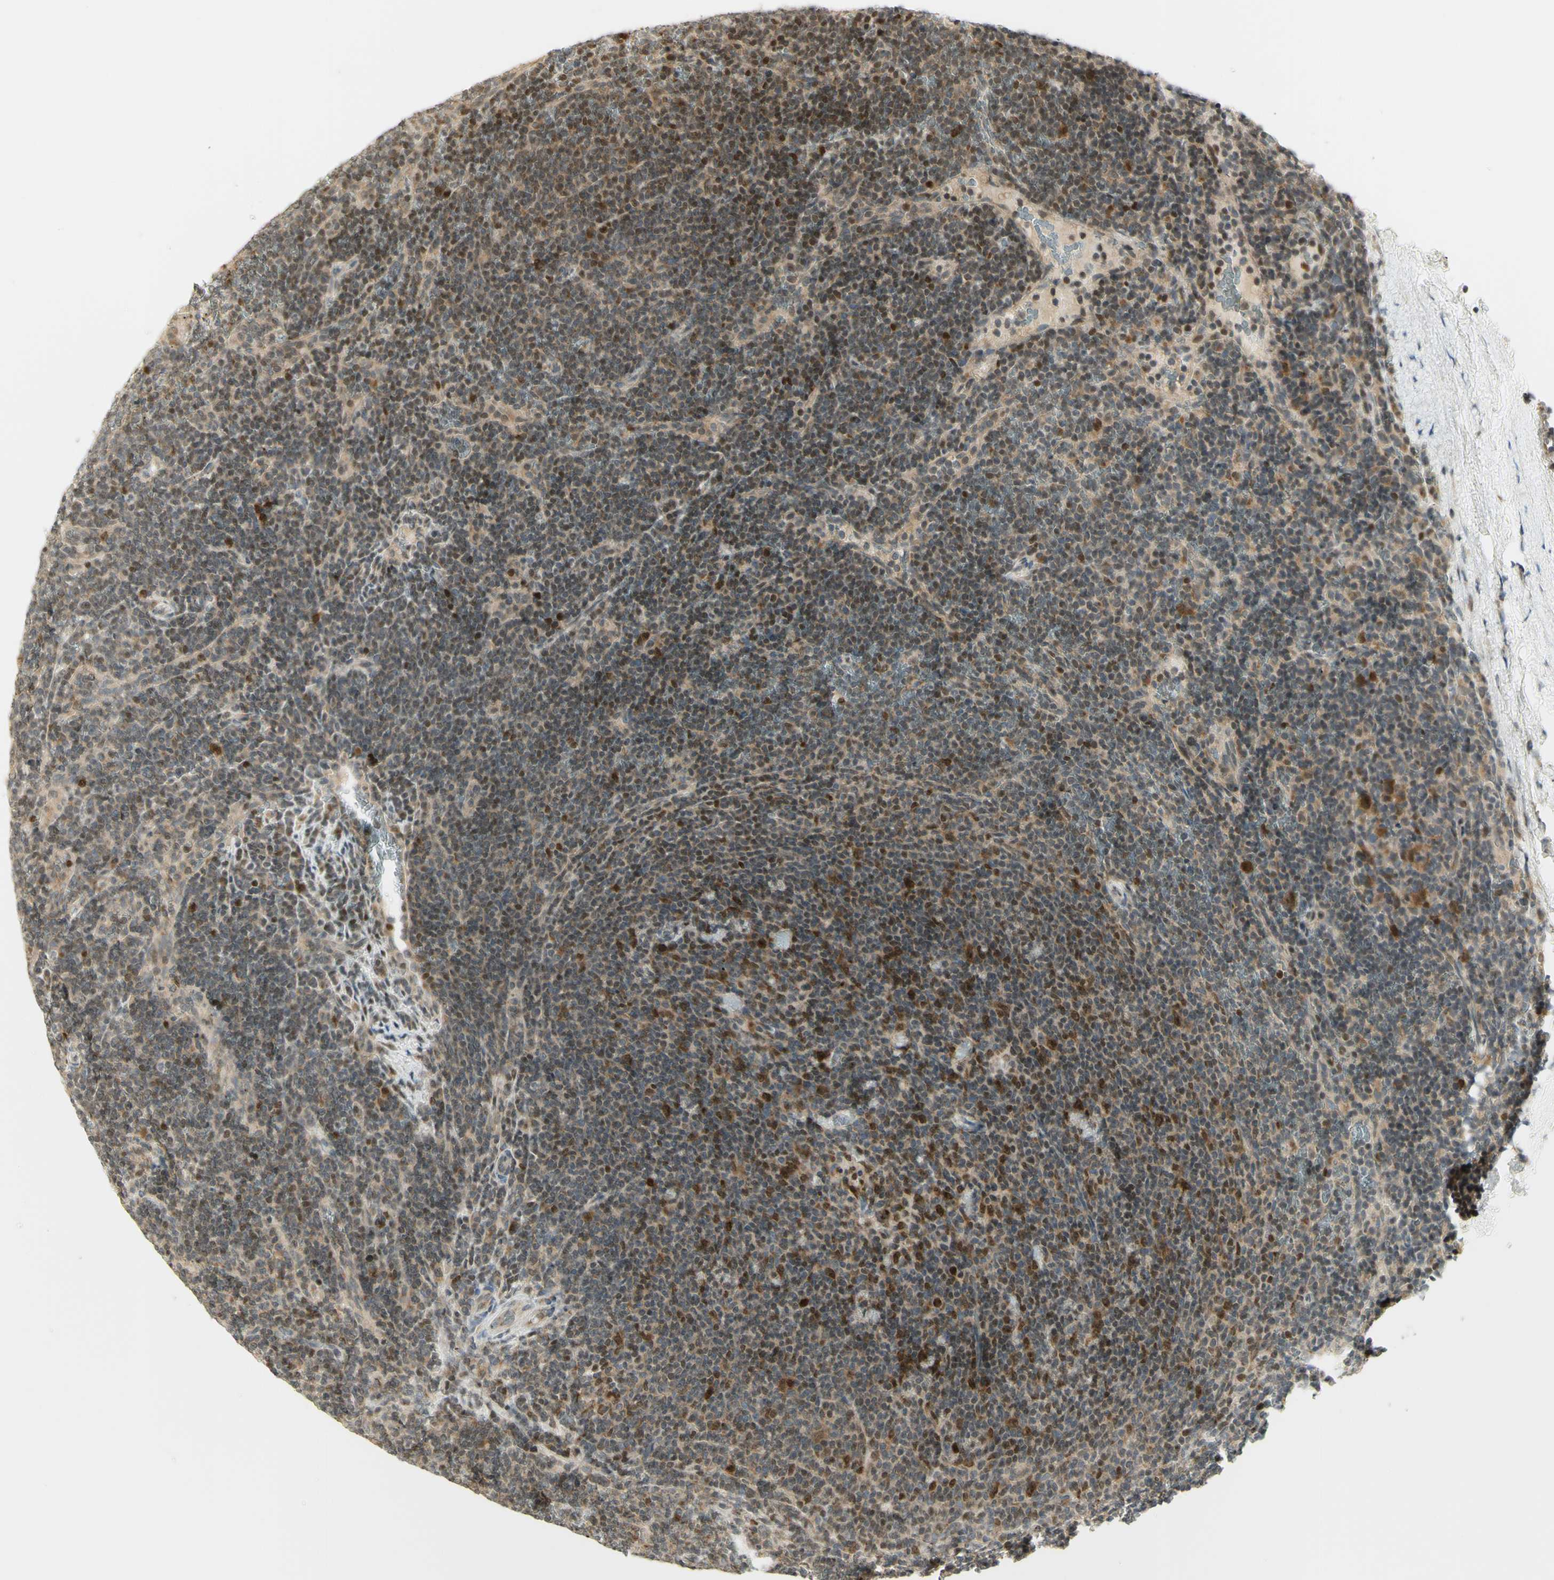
{"staining": {"intensity": "strong", "quantity": "<25%", "location": "cytoplasmic/membranous,nuclear"}, "tissue": "lymphoma", "cell_type": "Tumor cells", "image_type": "cancer", "snomed": [{"axis": "morphology", "description": "Malignant lymphoma, non-Hodgkin's type, Low grade"}, {"axis": "topography", "description": "Spleen"}], "caption": "Strong cytoplasmic/membranous and nuclear protein expression is appreciated in about <25% of tumor cells in lymphoma.", "gene": "KIF11", "patient": {"sex": "female", "age": 50}}